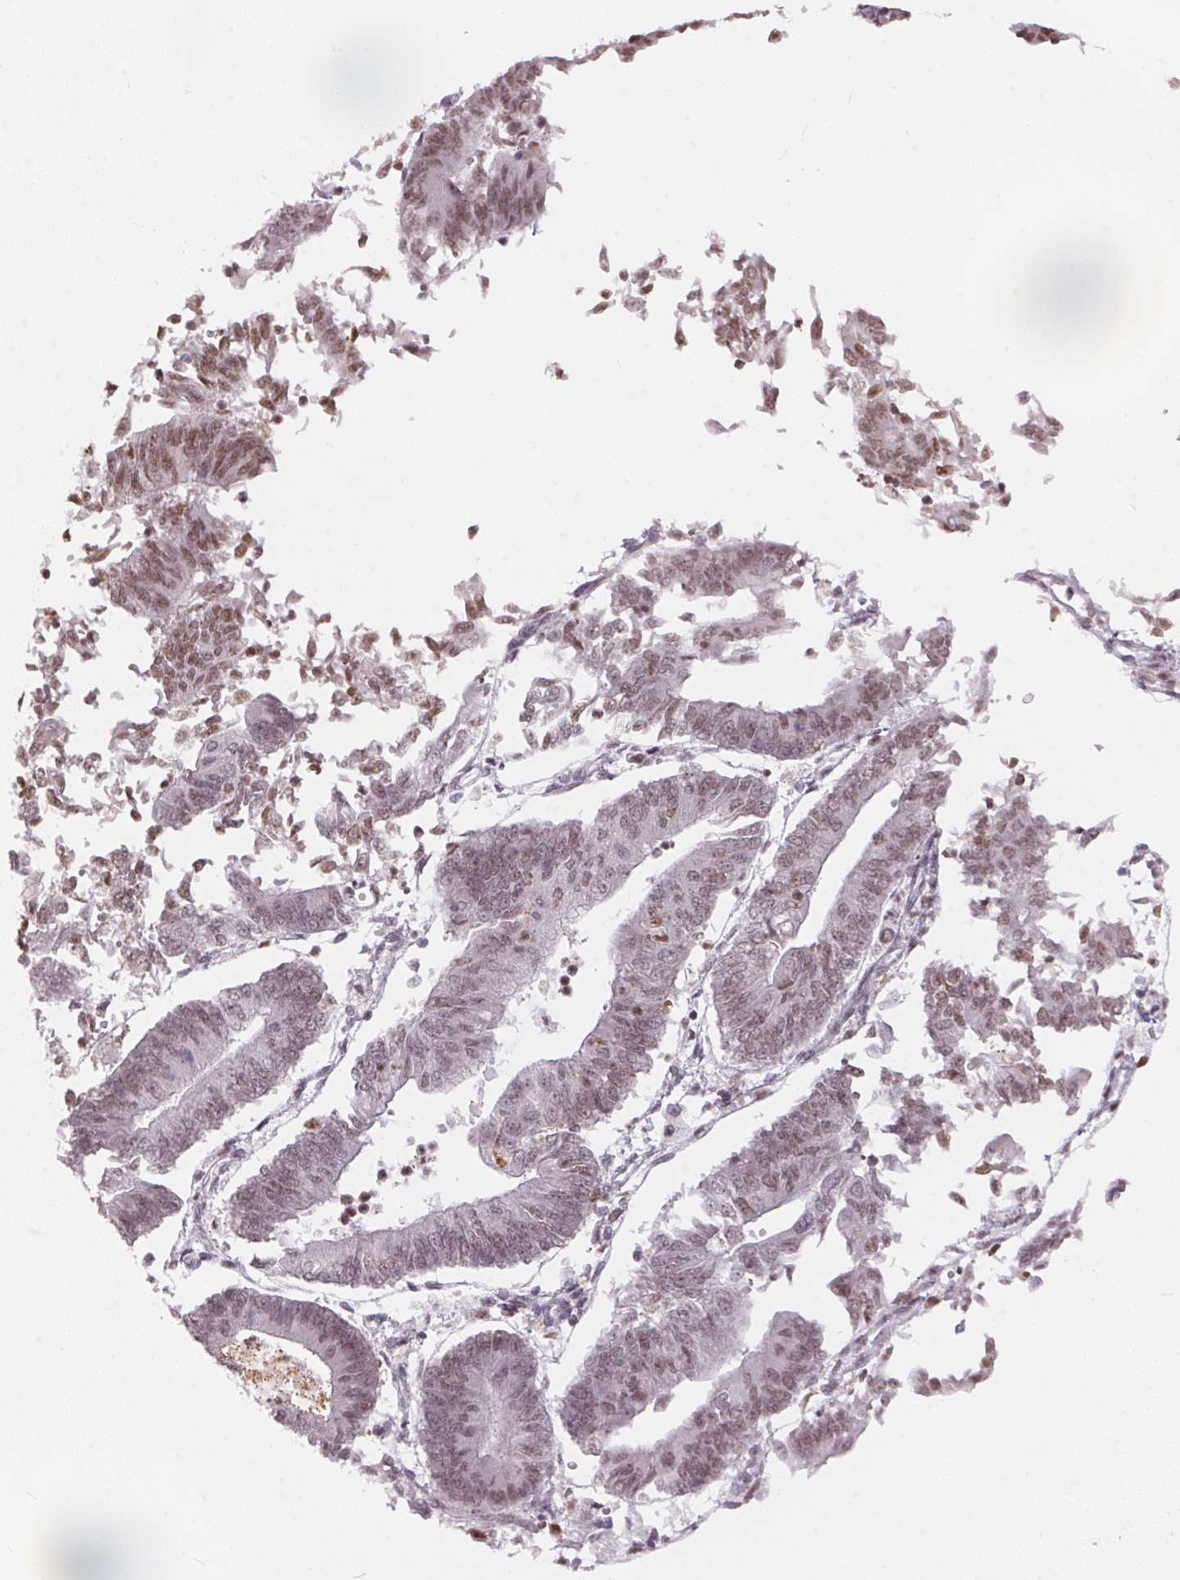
{"staining": {"intensity": "moderate", "quantity": "25%-75%", "location": "nuclear"}, "tissue": "endometrial cancer", "cell_type": "Tumor cells", "image_type": "cancer", "snomed": [{"axis": "morphology", "description": "Adenocarcinoma, NOS"}, {"axis": "topography", "description": "Endometrium"}], "caption": "Protein analysis of endometrial adenocarcinoma tissue exhibits moderate nuclear positivity in approximately 25%-75% of tumor cells.", "gene": "NFE2L1", "patient": {"sex": "female", "age": 65}}